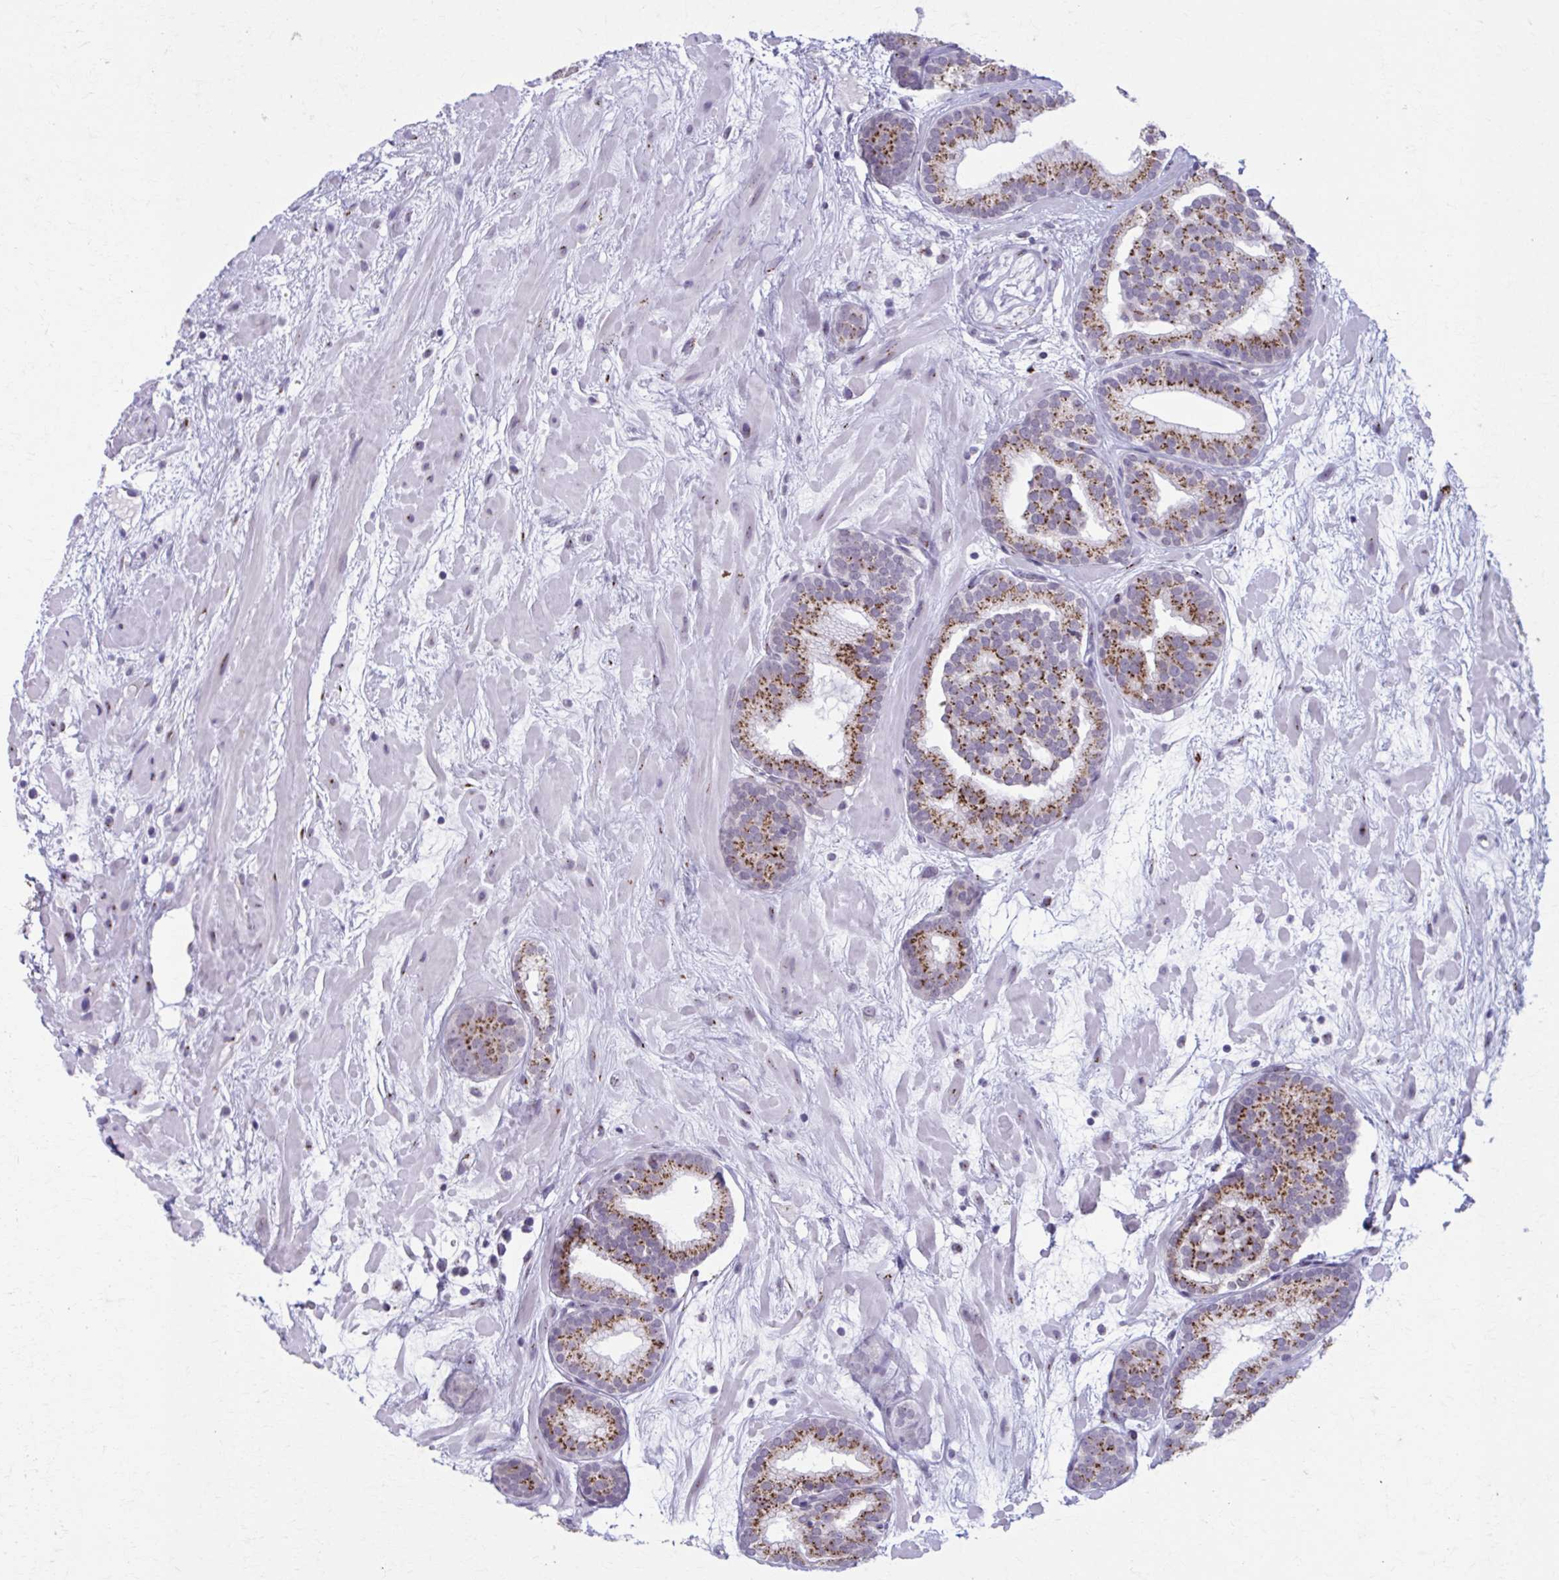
{"staining": {"intensity": "strong", "quantity": ">75%", "location": "cytoplasmic/membranous"}, "tissue": "prostate cancer", "cell_type": "Tumor cells", "image_type": "cancer", "snomed": [{"axis": "morphology", "description": "Adenocarcinoma, High grade"}, {"axis": "topography", "description": "Prostate"}], "caption": "Immunohistochemical staining of human adenocarcinoma (high-grade) (prostate) displays high levels of strong cytoplasmic/membranous protein expression in approximately >75% of tumor cells. The protein of interest is stained brown, and the nuclei are stained in blue (DAB IHC with brightfield microscopy, high magnification).", "gene": "ZNF682", "patient": {"sex": "male", "age": 66}}